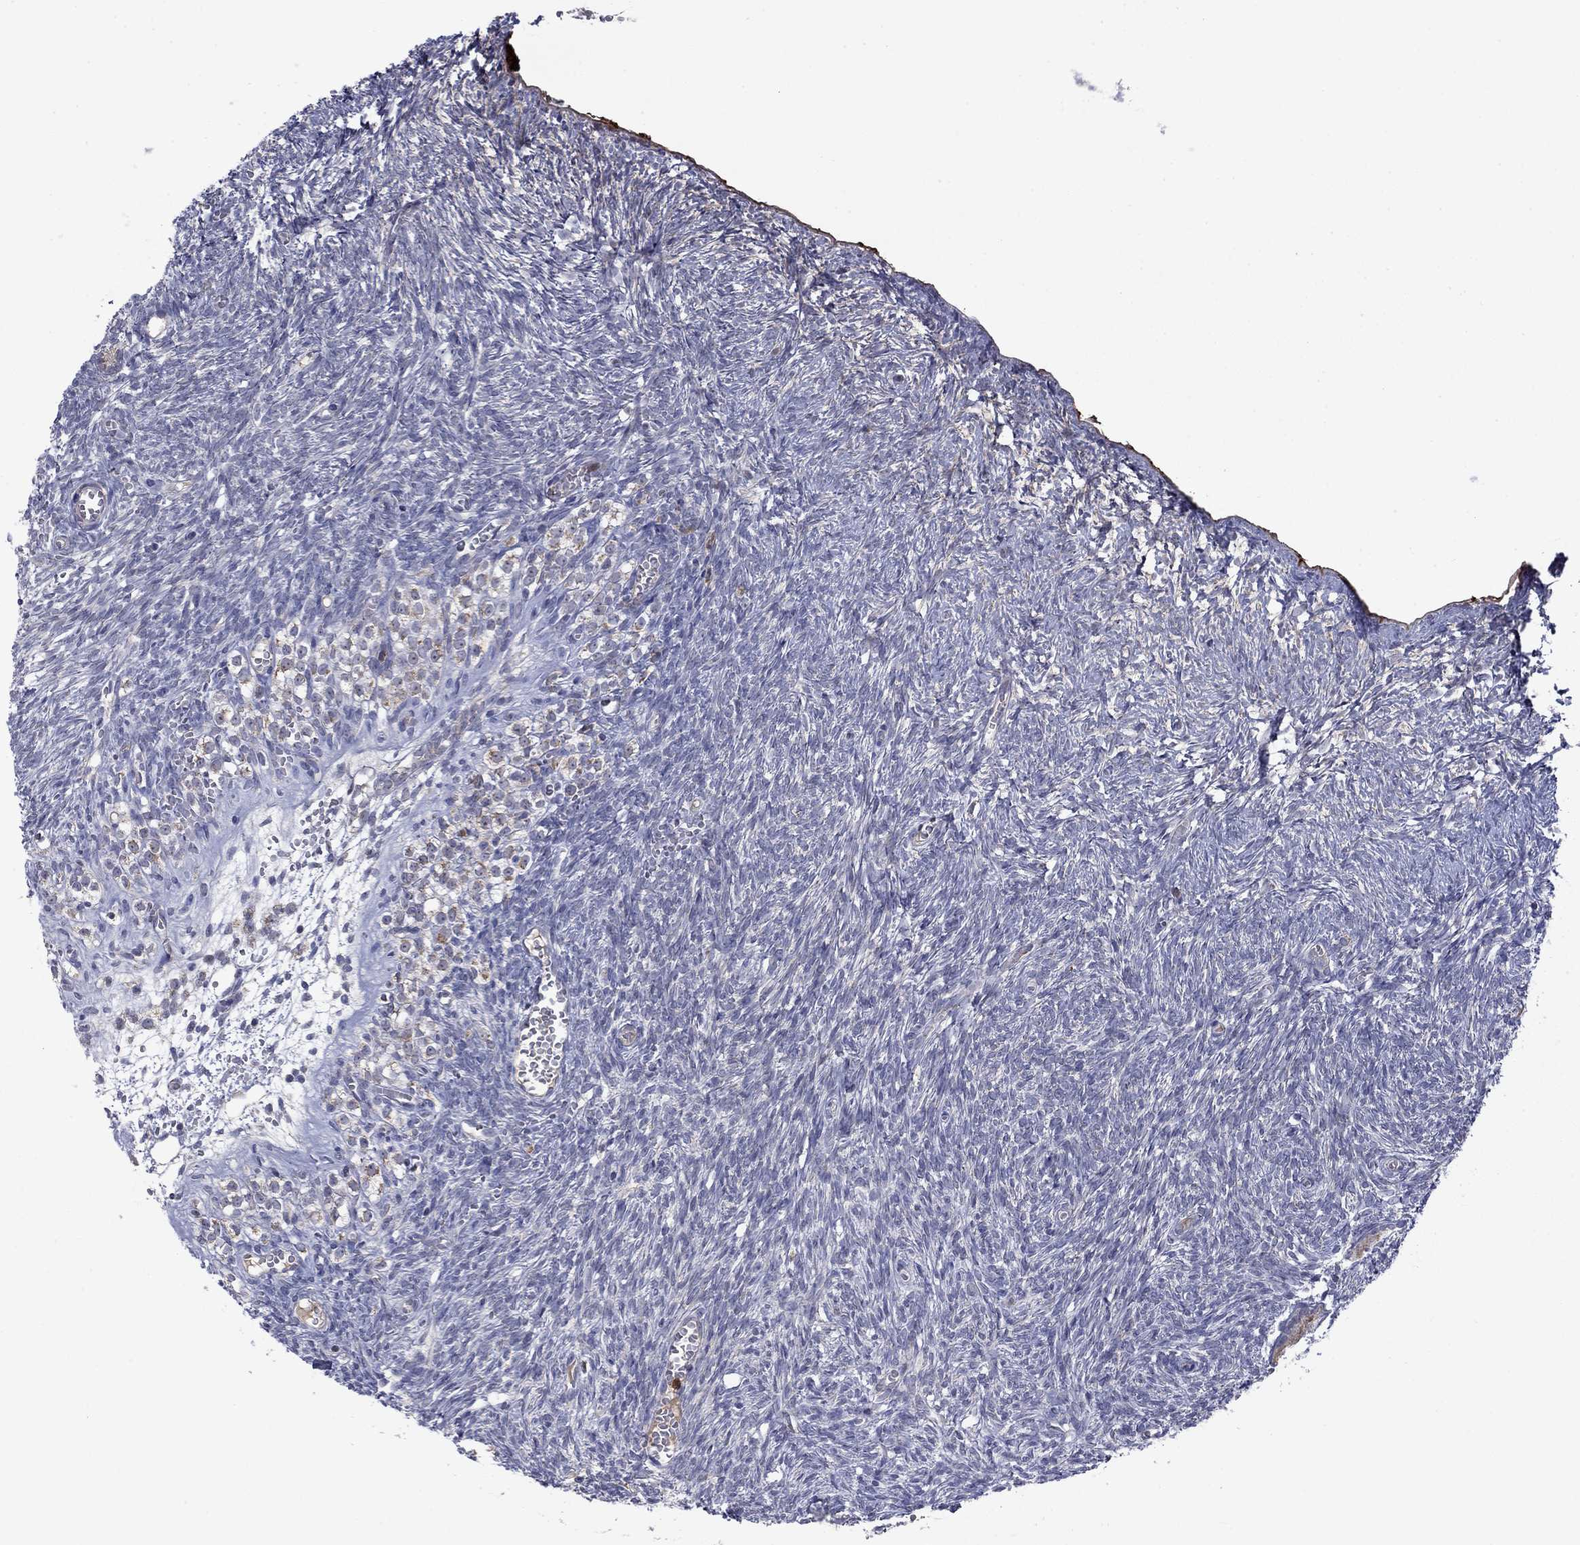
{"staining": {"intensity": "negative", "quantity": "none", "location": "none"}, "tissue": "ovary", "cell_type": "Ovarian stroma cells", "image_type": "normal", "snomed": [{"axis": "morphology", "description": "Normal tissue, NOS"}, {"axis": "topography", "description": "Ovary"}], "caption": "Ovarian stroma cells are negative for protein expression in benign human ovary.", "gene": "DOP1B", "patient": {"sex": "female", "age": 43}}